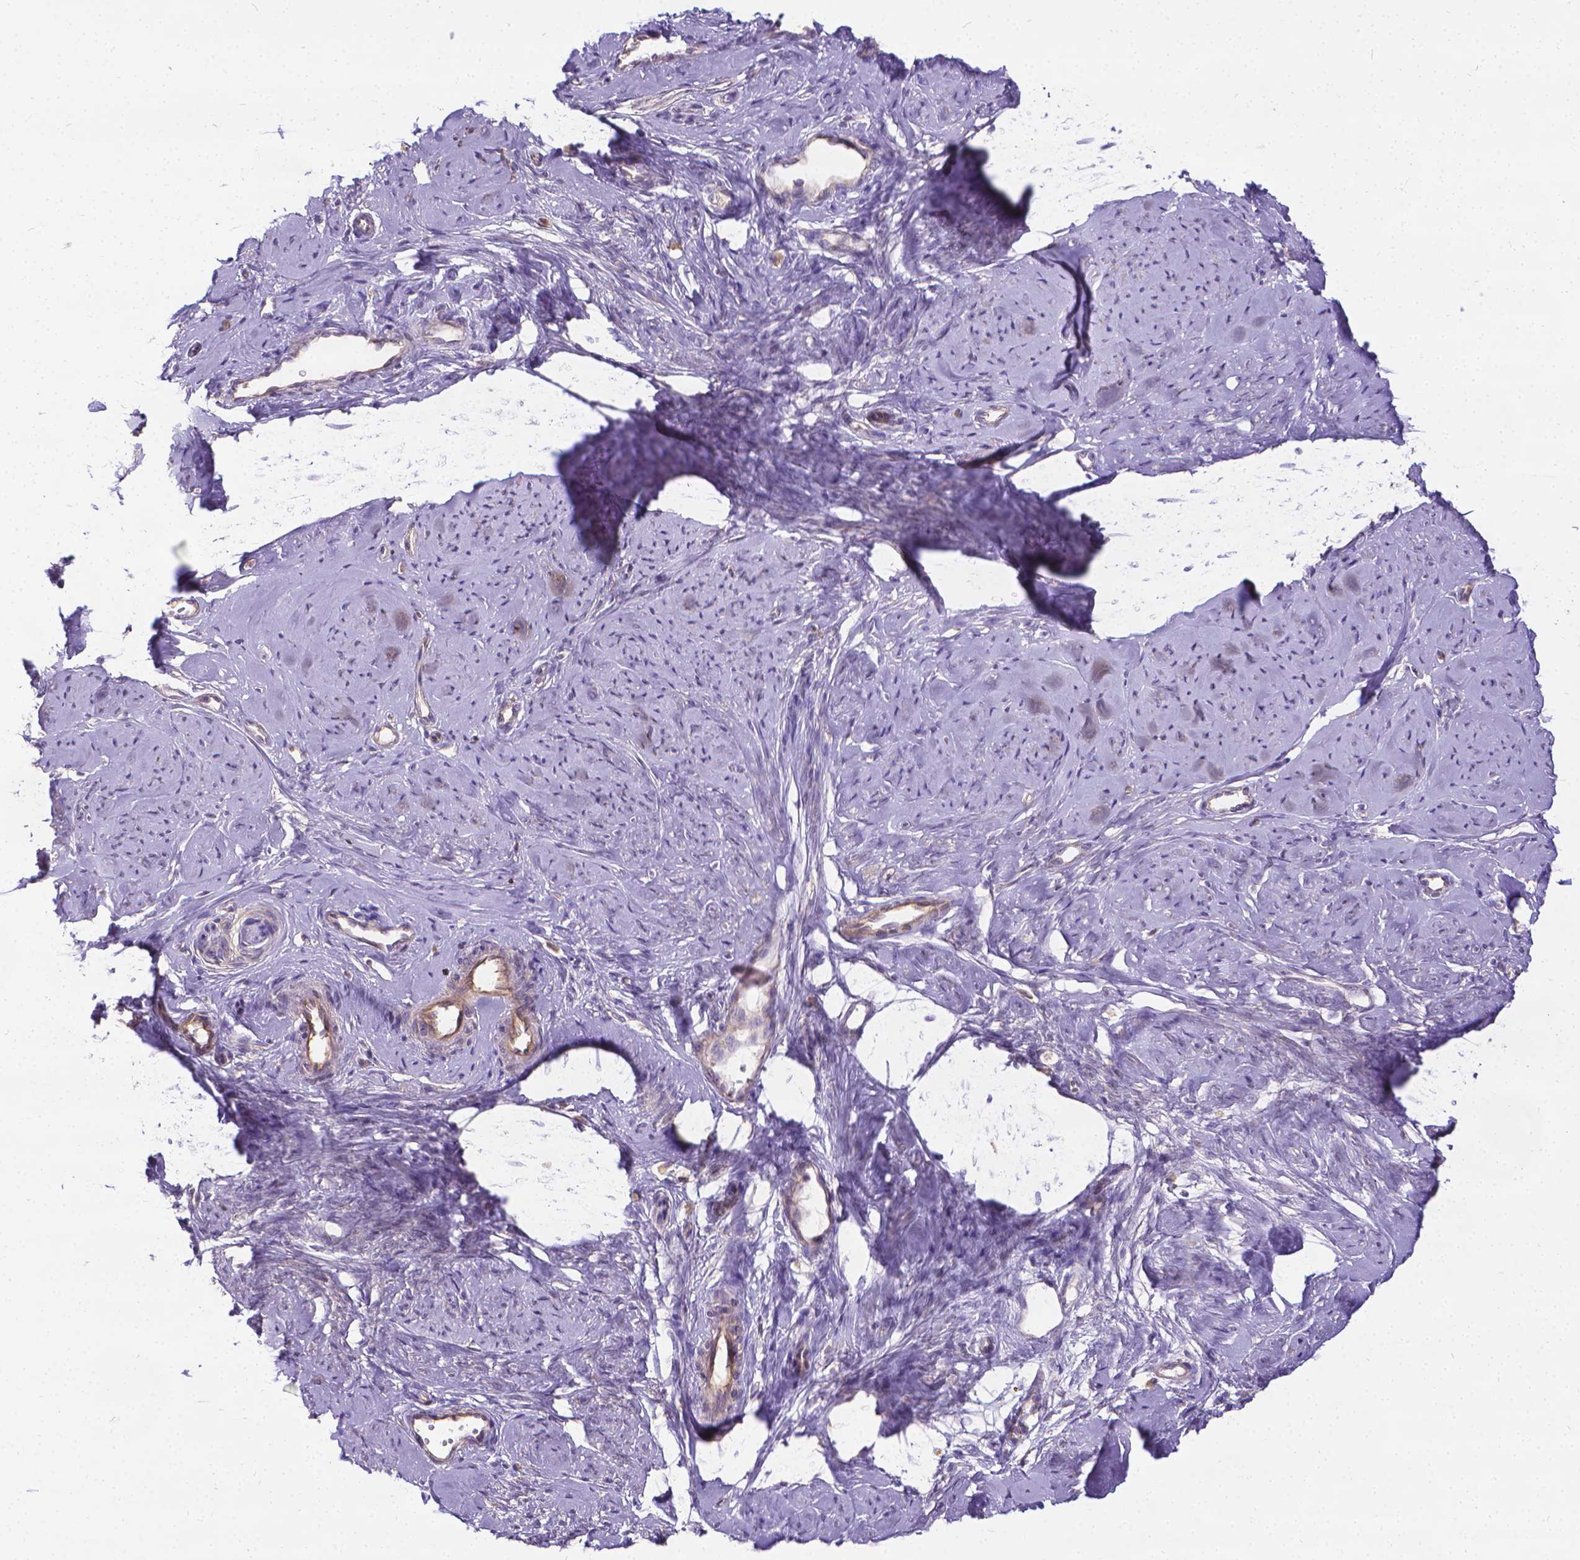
{"staining": {"intensity": "negative", "quantity": "none", "location": "none"}, "tissue": "smooth muscle", "cell_type": "Smooth muscle cells", "image_type": "normal", "snomed": [{"axis": "morphology", "description": "Normal tissue, NOS"}, {"axis": "topography", "description": "Smooth muscle"}], "caption": "The IHC micrograph has no significant expression in smooth muscle cells of smooth muscle.", "gene": "CFAP299", "patient": {"sex": "female", "age": 48}}